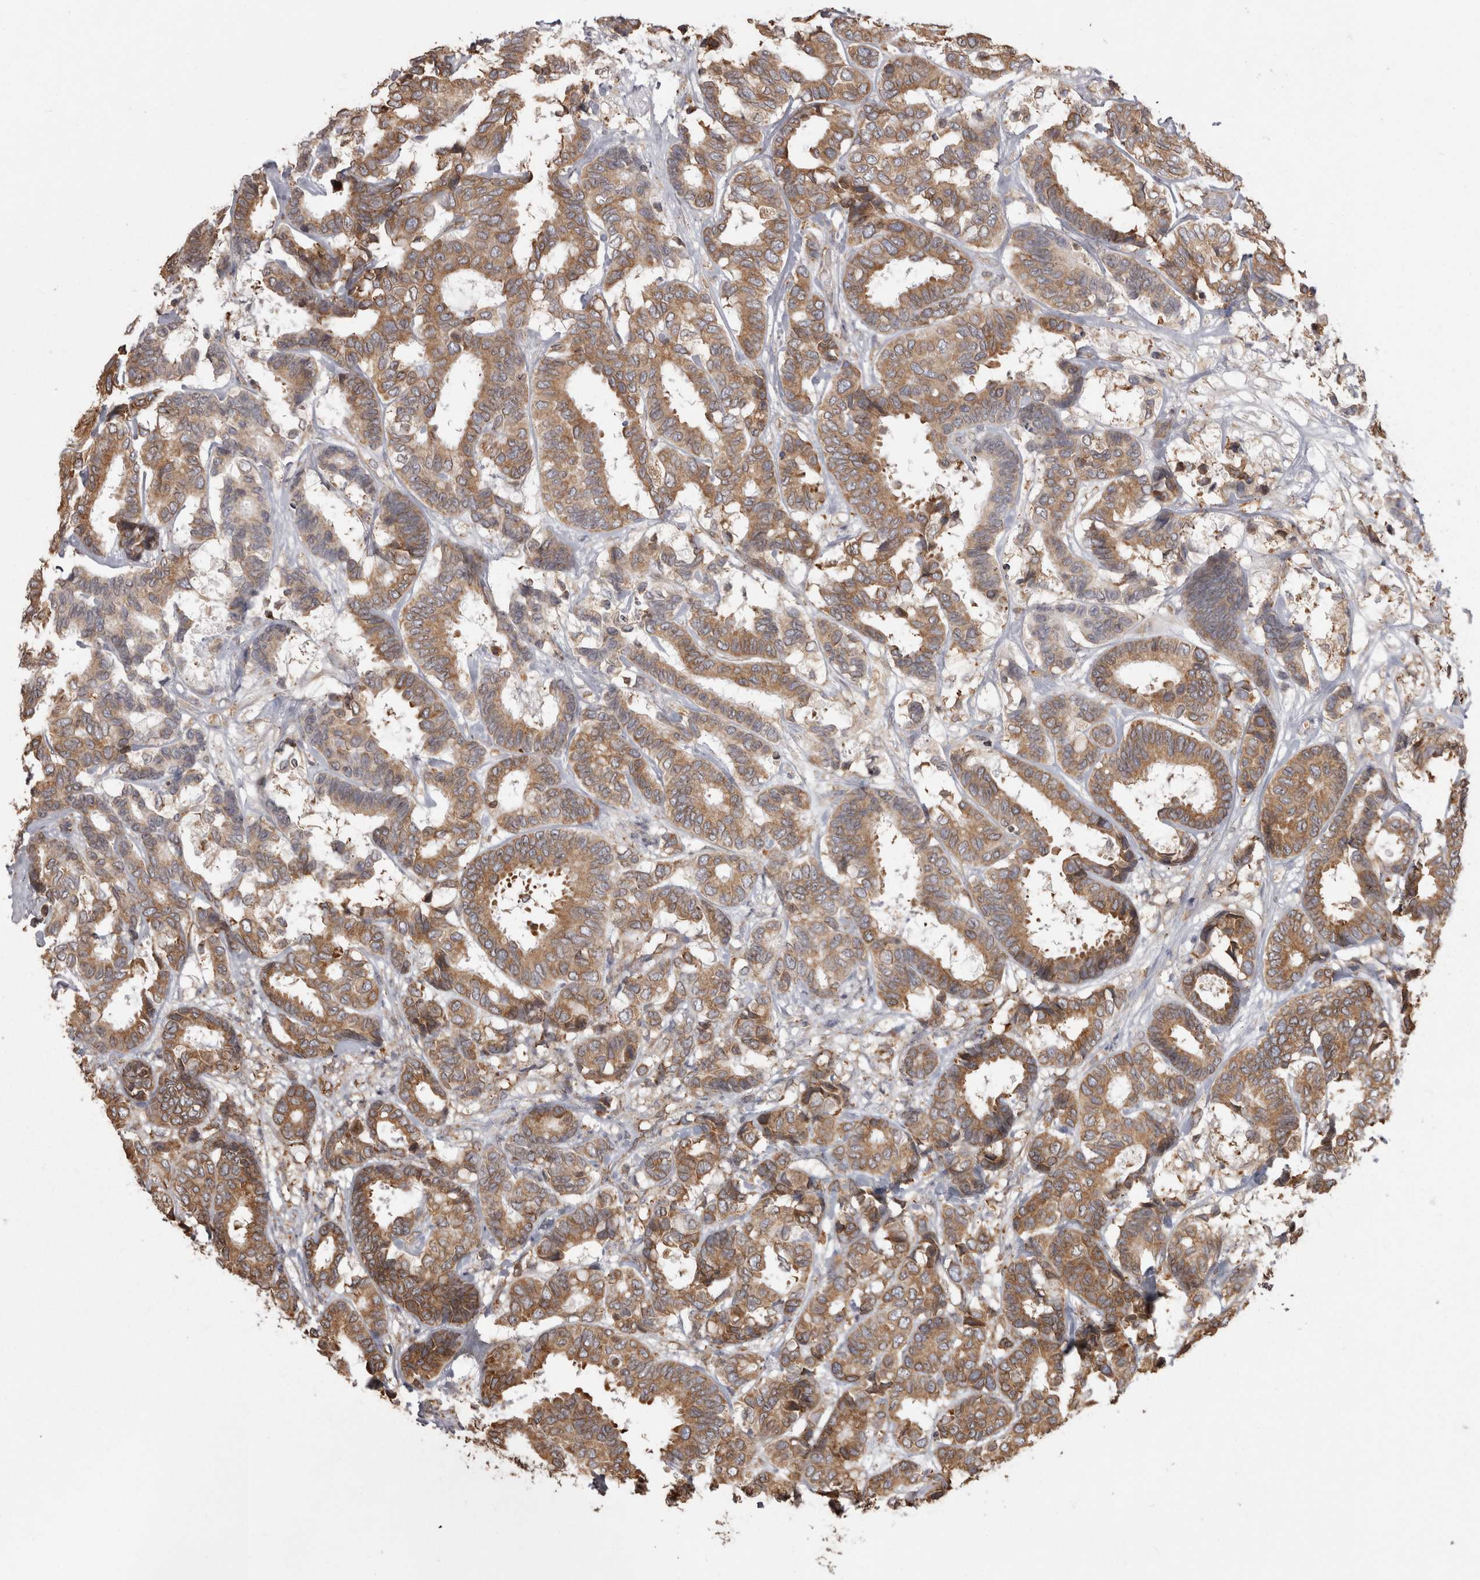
{"staining": {"intensity": "moderate", "quantity": ">75%", "location": "cytoplasmic/membranous"}, "tissue": "breast cancer", "cell_type": "Tumor cells", "image_type": "cancer", "snomed": [{"axis": "morphology", "description": "Duct carcinoma"}, {"axis": "topography", "description": "Breast"}], "caption": "There is medium levels of moderate cytoplasmic/membranous positivity in tumor cells of intraductal carcinoma (breast), as demonstrated by immunohistochemical staining (brown color).", "gene": "PON2", "patient": {"sex": "female", "age": 87}}